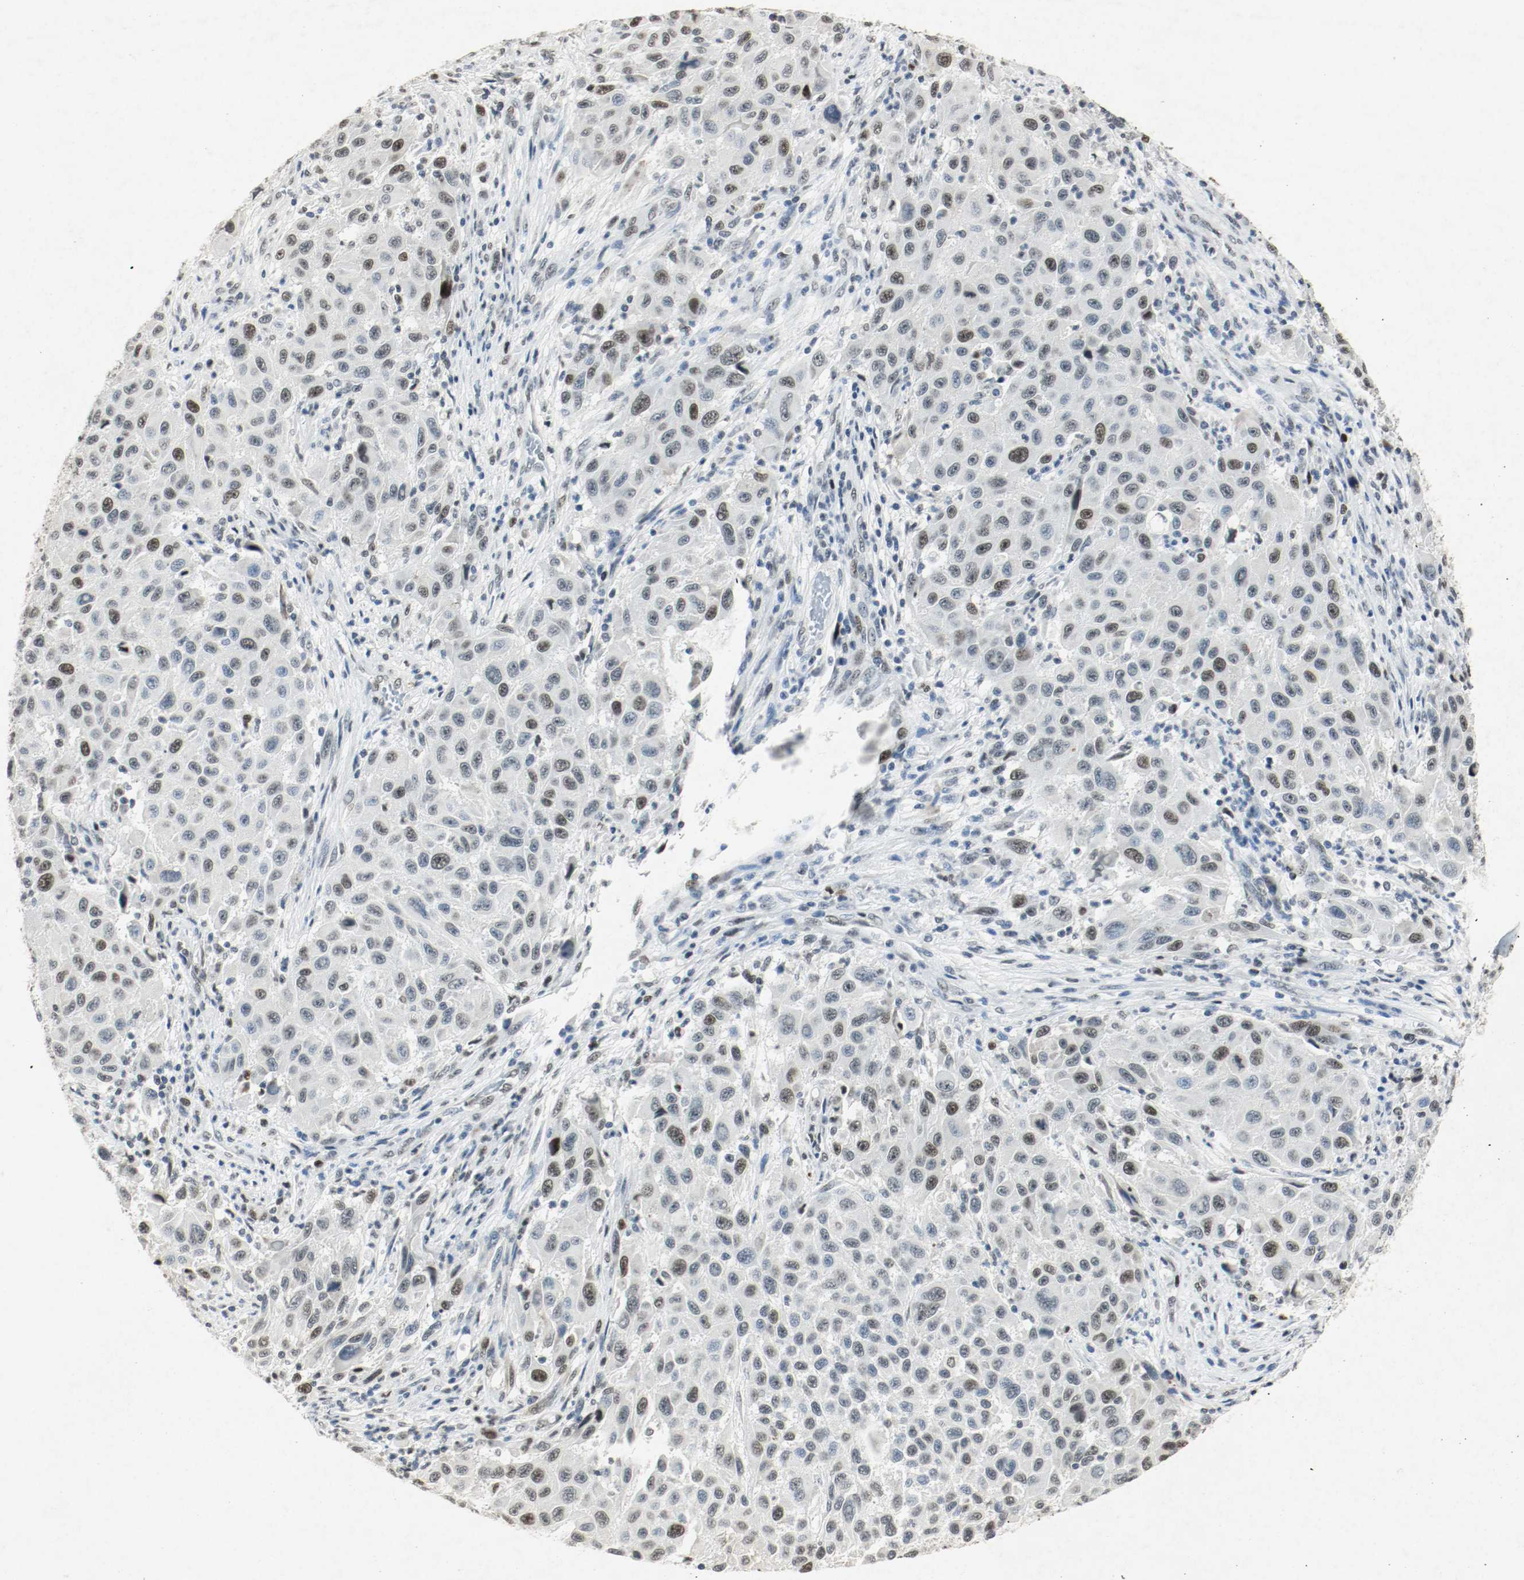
{"staining": {"intensity": "moderate", "quantity": ">75%", "location": "nuclear"}, "tissue": "melanoma", "cell_type": "Tumor cells", "image_type": "cancer", "snomed": [{"axis": "morphology", "description": "Malignant melanoma, Metastatic site"}, {"axis": "topography", "description": "Lymph node"}], "caption": "A medium amount of moderate nuclear positivity is seen in approximately >75% of tumor cells in melanoma tissue. (DAB (3,3'-diaminobenzidine) IHC with brightfield microscopy, high magnification).", "gene": "DNMT1", "patient": {"sex": "male", "age": 61}}